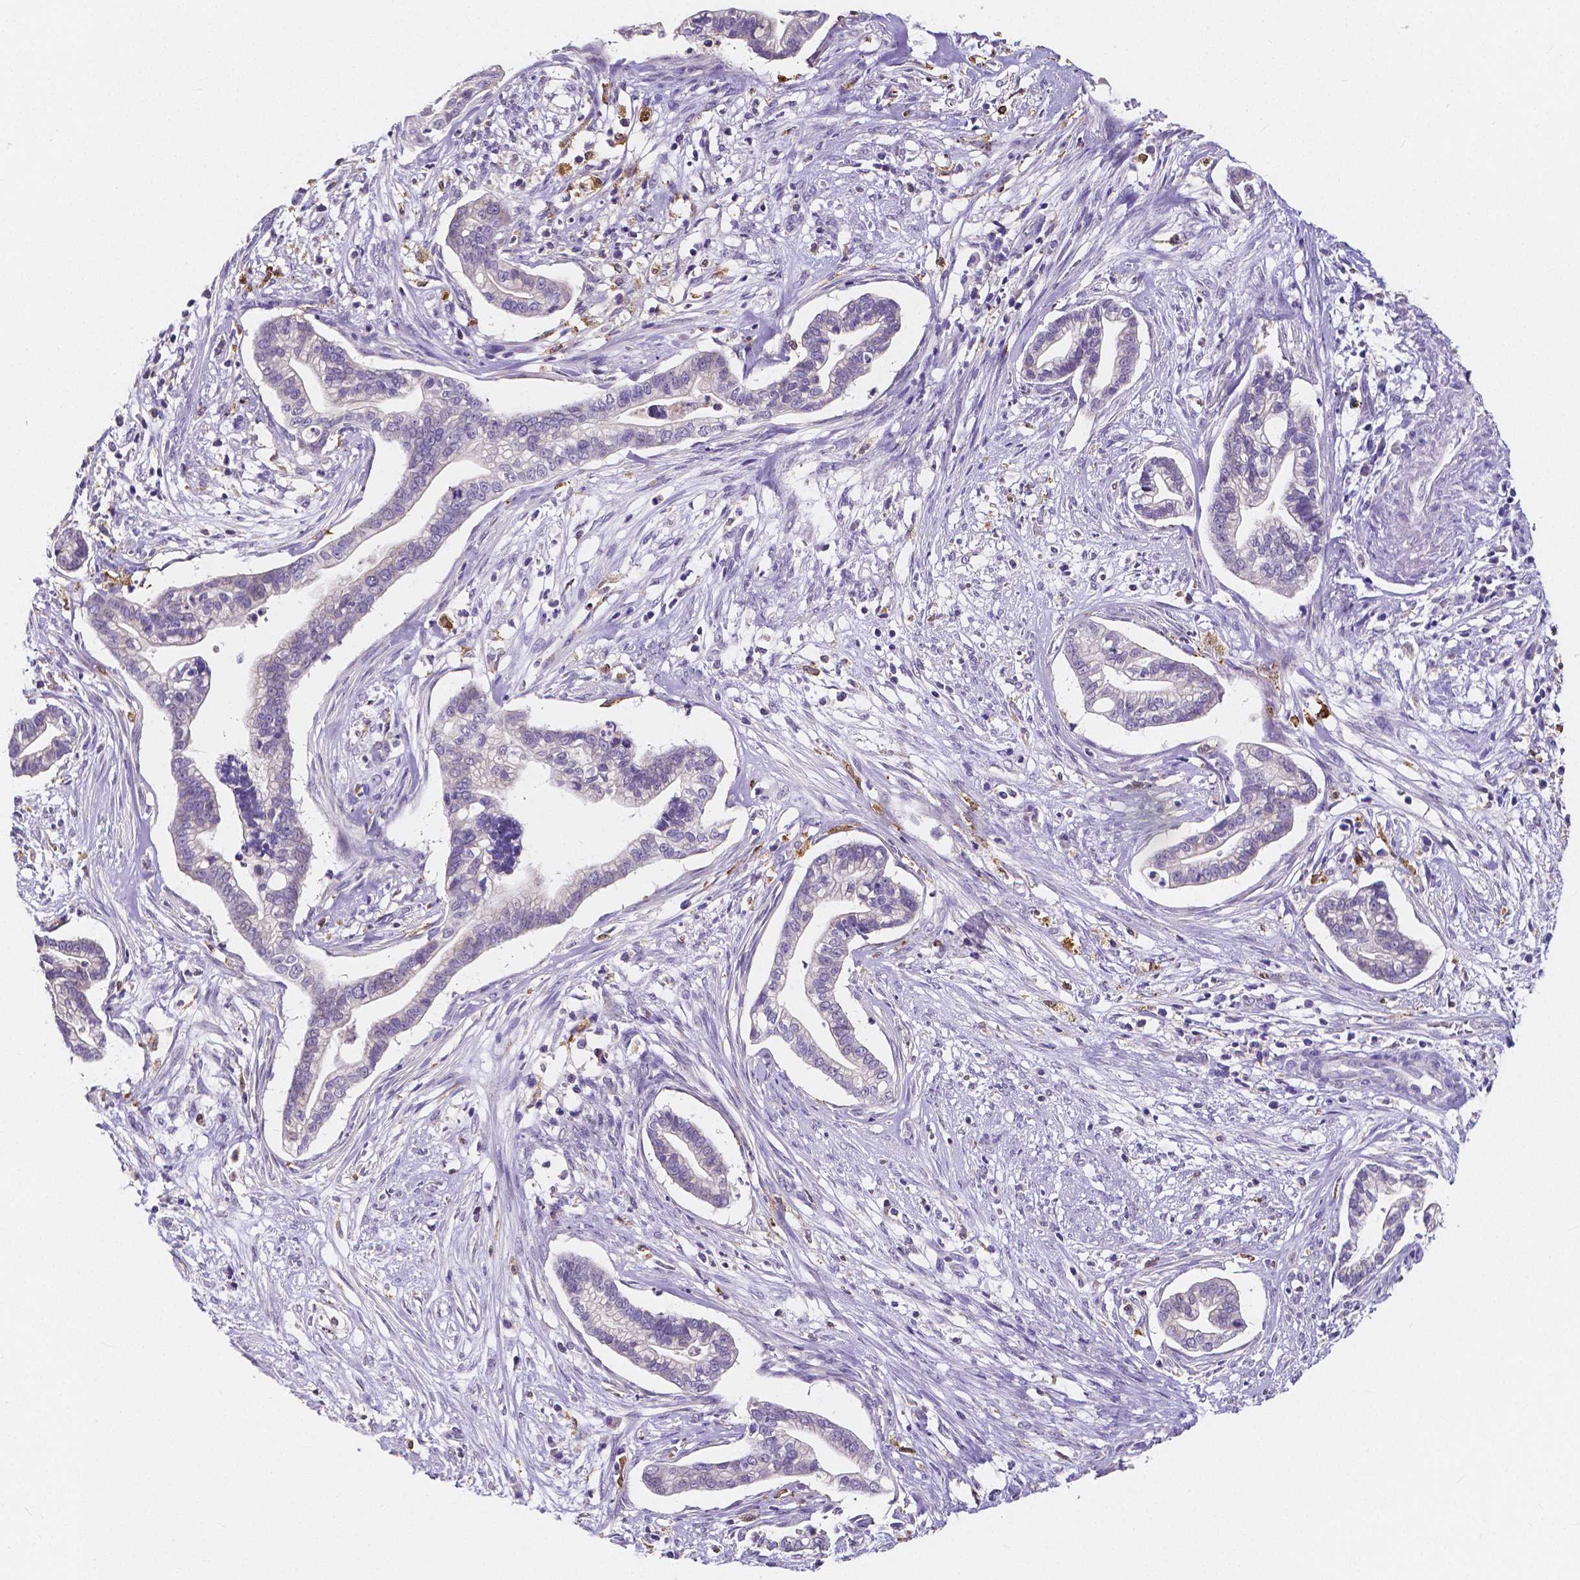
{"staining": {"intensity": "negative", "quantity": "none", "location": "none"}, "tissue": "cervical cancer", "cell_type": "Tumor cells", "image_type": "cancer", "snomed": [{"axis": "morphology", "description": "Adenocarcinoma, NOS"}, {"axis": "topography", "description": "Cervix"}], "caption": "This is an IHC histopathology image of human cervical adenocarcinoma. There is no positivity in tumor cells.", "gene": "ACP5", "patient": {"sex": "female", "age": 62}}